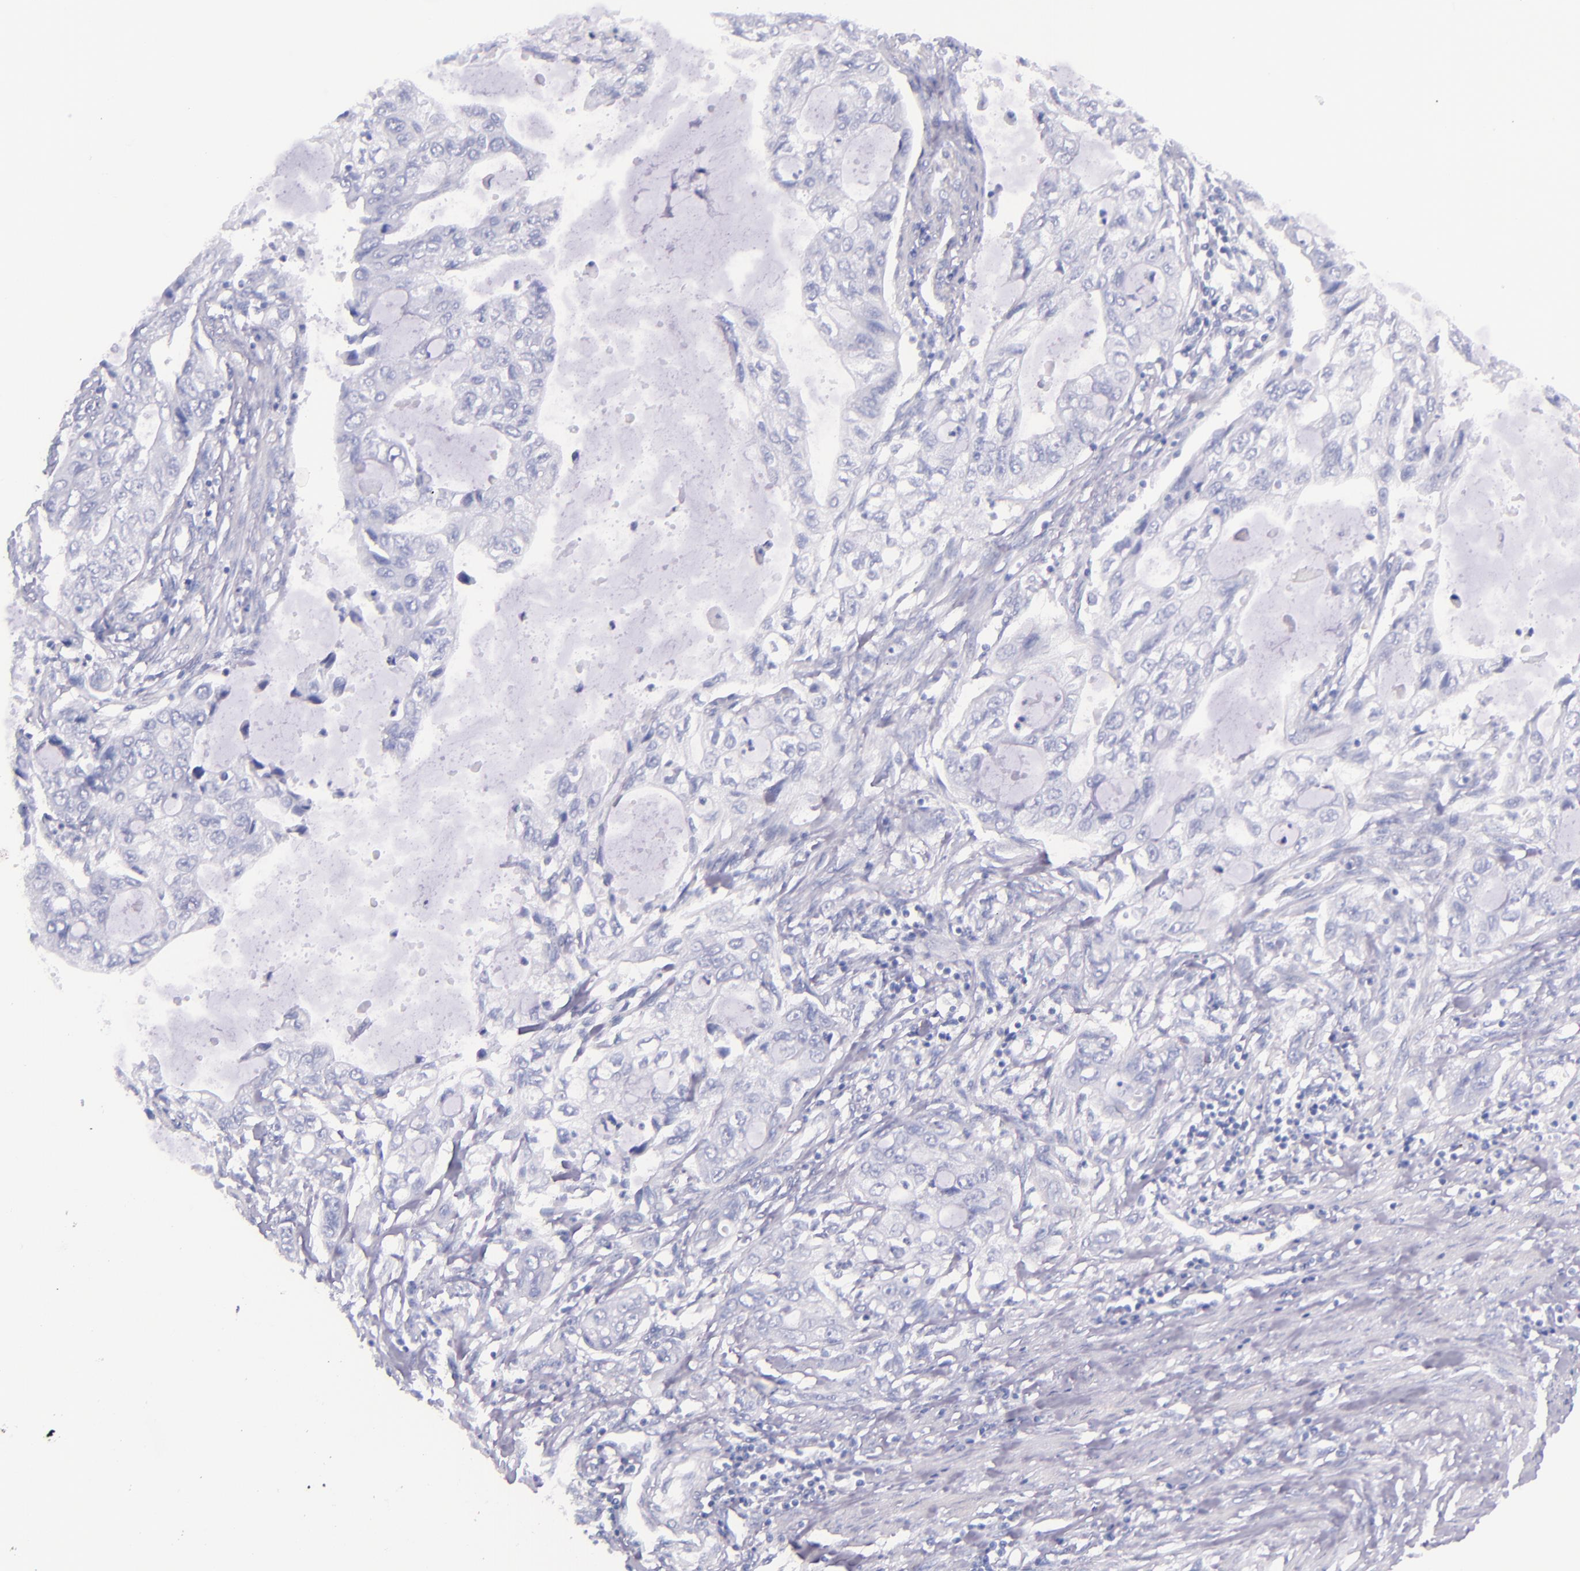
{"staining": {"intensity": "negative", "quantity": "none", "location": "none"}, "tissue": "stomach cancer", "cell_type": "Tumor cells", "image_type": "cancer", "snomed": [{"axis": "morphology", "description": "Adenocarcinoma, NOS"}, {"axis": "topography", "description": "Stomach, upper"}], "caption": "DAB immunohistochemical staining of stomach adenocarcinoma displays no significant staining in tumor cells.", "gene": "SFTPB", "patient": {"sex": "female", "age": 52}}